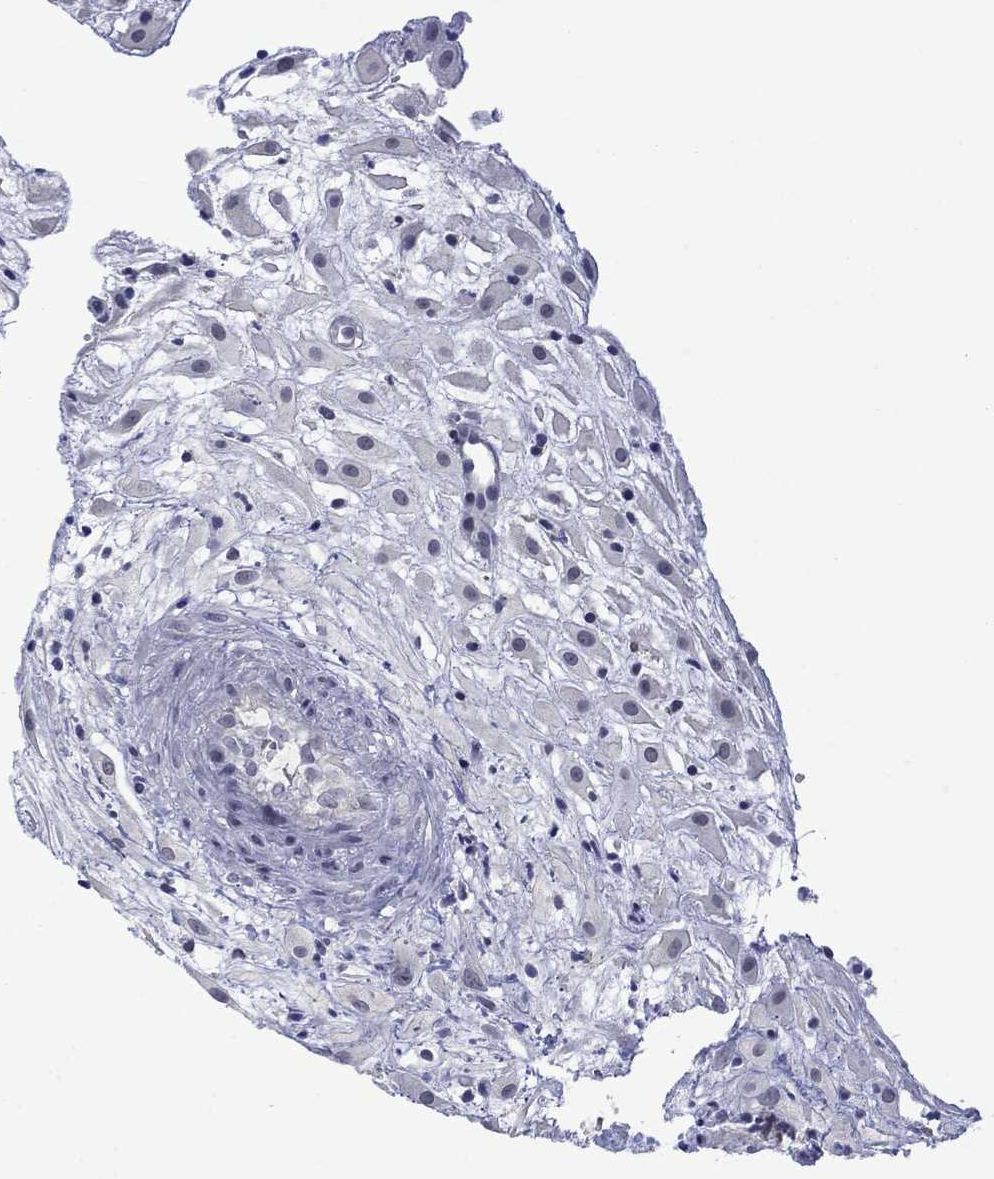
{"staining": {"intensity": "negative", "quantity": "none", "location": "none"}, "tissue": "placenta", "cell_type": "Decidual cells", "image_type": "normal", "snomed": [{"axis": "morphology", "description": "Normal tissue, NOS"}, {"axis": "topography", "description": "Placenta"}], "caption": "Placenta stained for a protein using immunohistochemistry exhibits no staining decidual cells.", "gene": "AGL", "patient": {"sex": "female", "age": 24}}